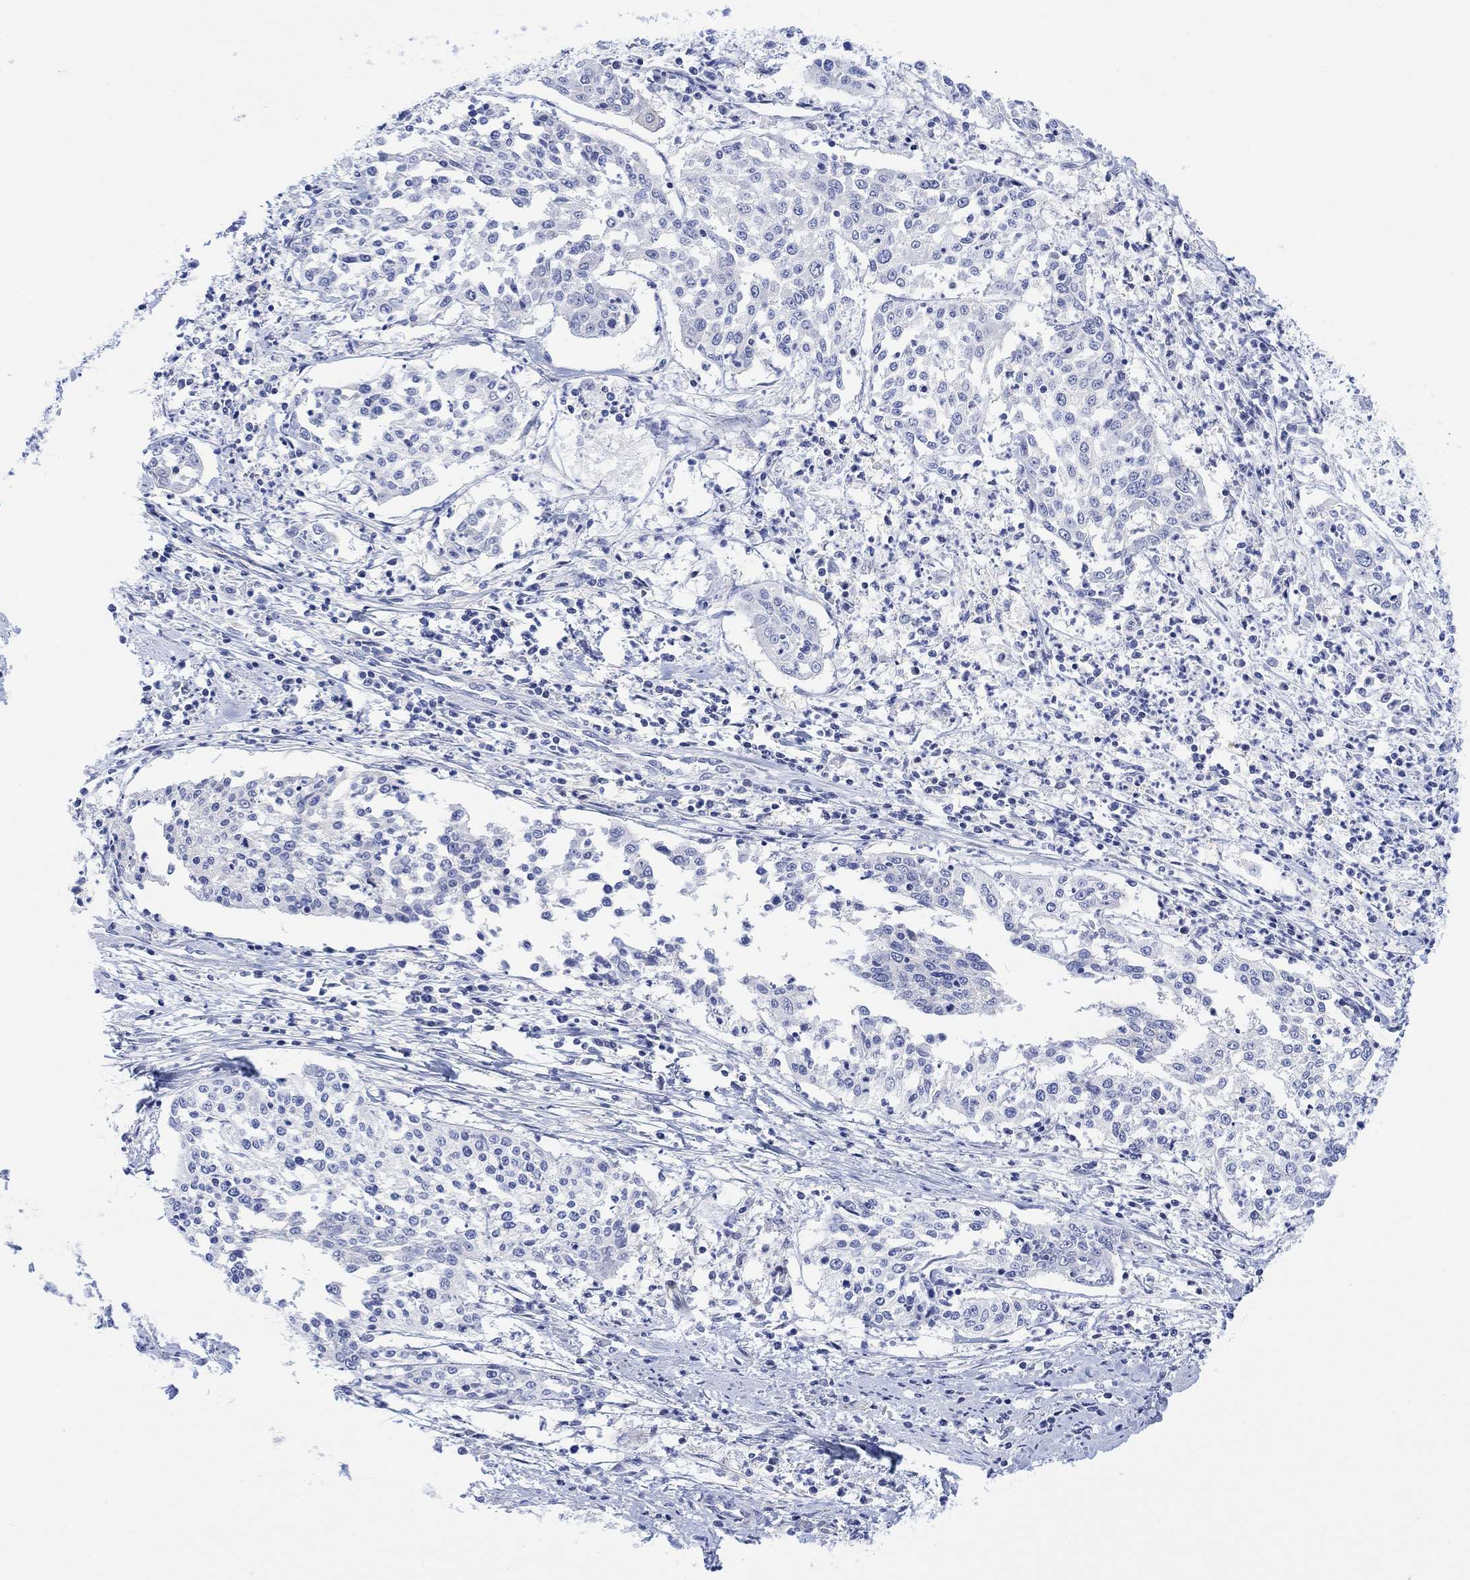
{"staining": {"intensity": "negative", "quantity": "none", "location": "none"}, "tissue": "cervical cancer", "cell_type": "Tumor cells", "image_type": "cancer", "snomed": [{"axis": "morphology", "description": "Squamous cell carcinoma, NOS"}, {"axis": "topography", "description": "Cervix"}], "caption": "Immunohistochemistry (IHC) histopathology image of human cervical squamous cell carcinoma stained for a protein (brown), which shows no staining in tumor cells.", "gene": "TLDC2", "patient": {"sex": "female", "age": 41}}